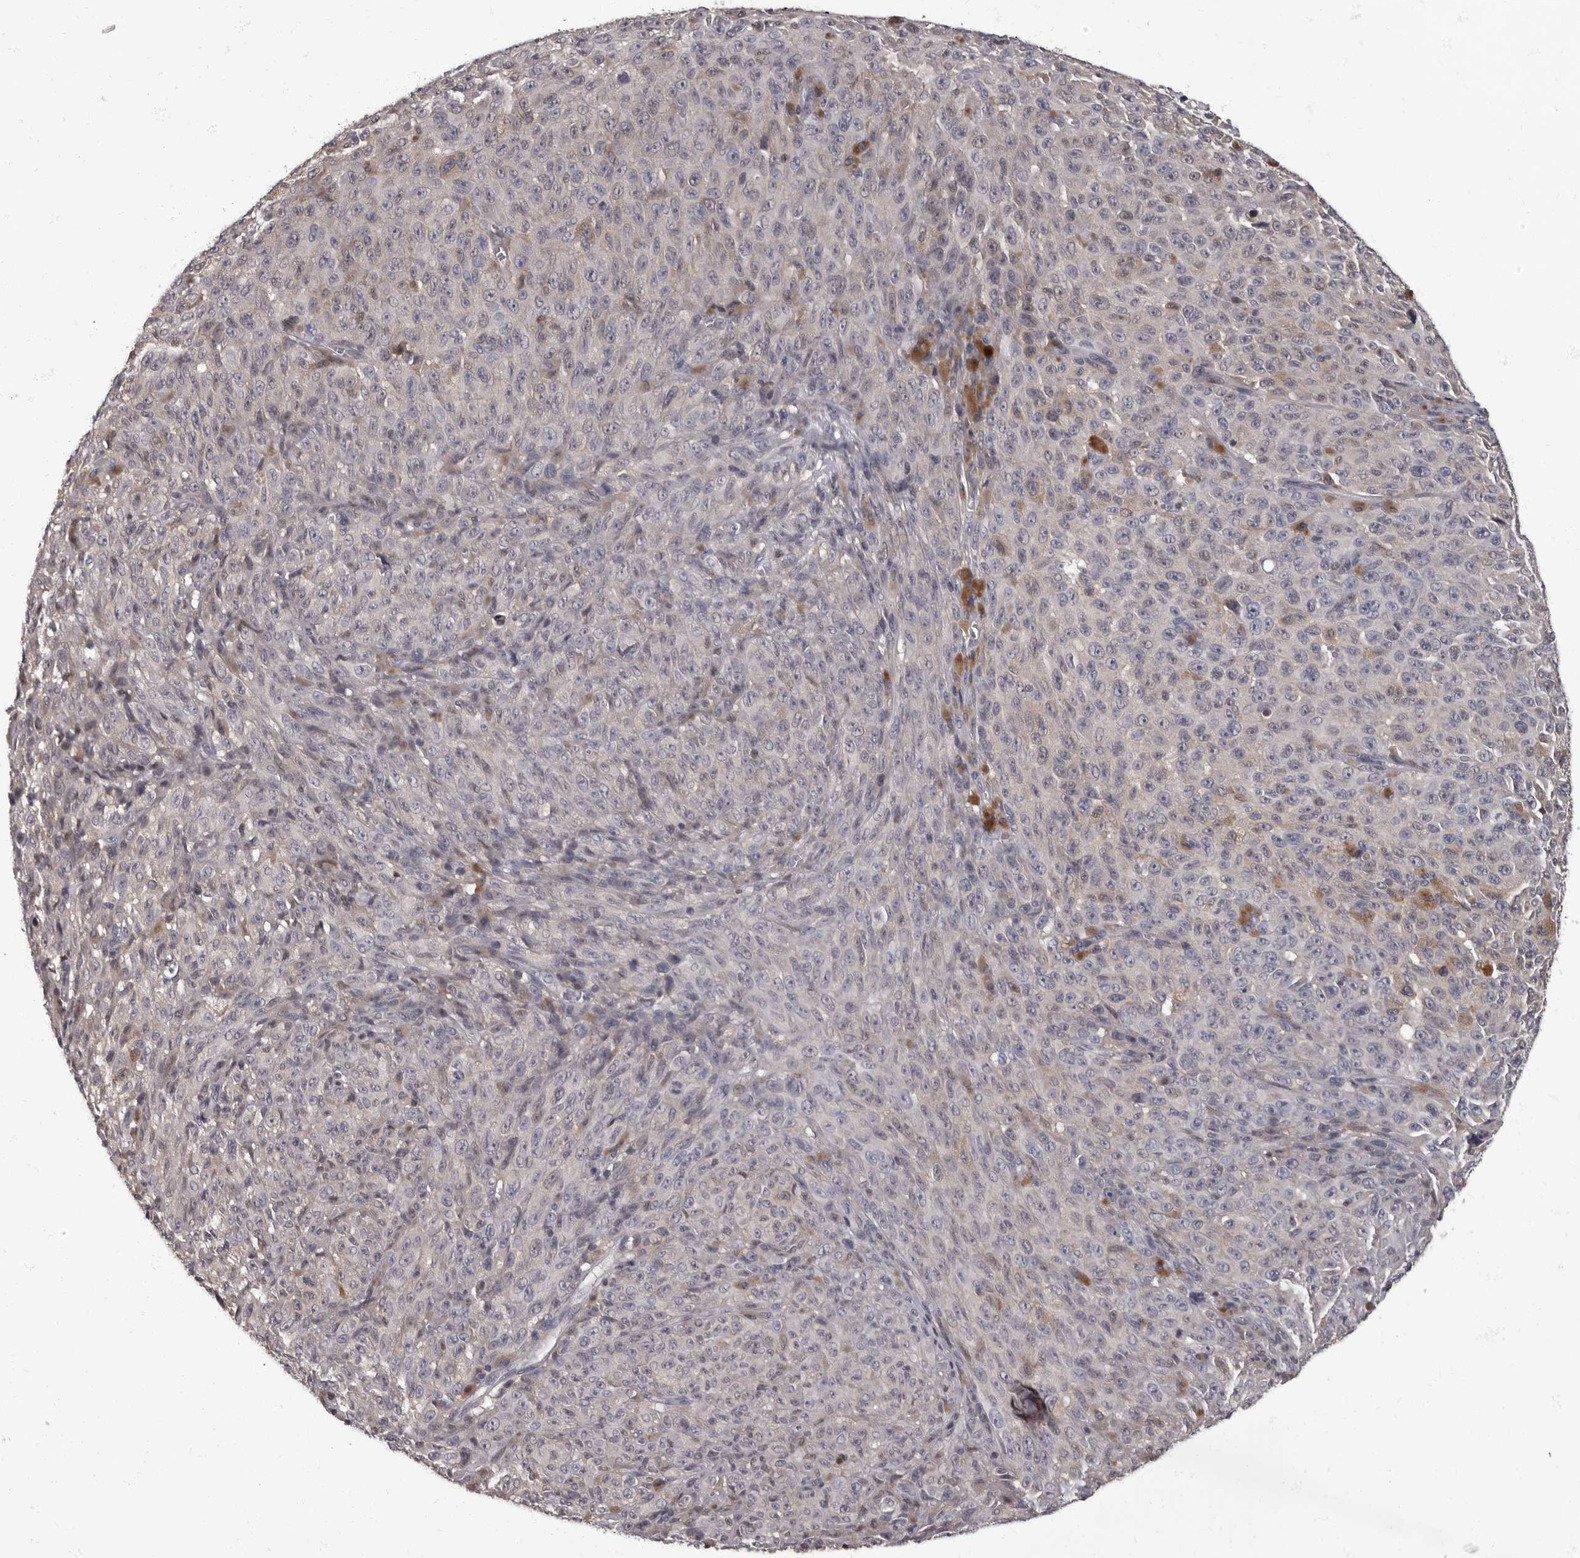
{"staining": {"intensity": "negative", "quantity": "none", "location": "none"}, "tissue": "melanoma", "cell_type": "Tumor cells", "image_type": "cancer", "snomed": [{"axis": "morphology", "description": "Malignant melanoma, NOS"}, {"axis": "topography", "description": "Skin"}], "caption": "Tumor cells are negative for protein expression in human melanoma.", "gene": "C1orf50", "patient": {"sex": "female", "age": 82}}